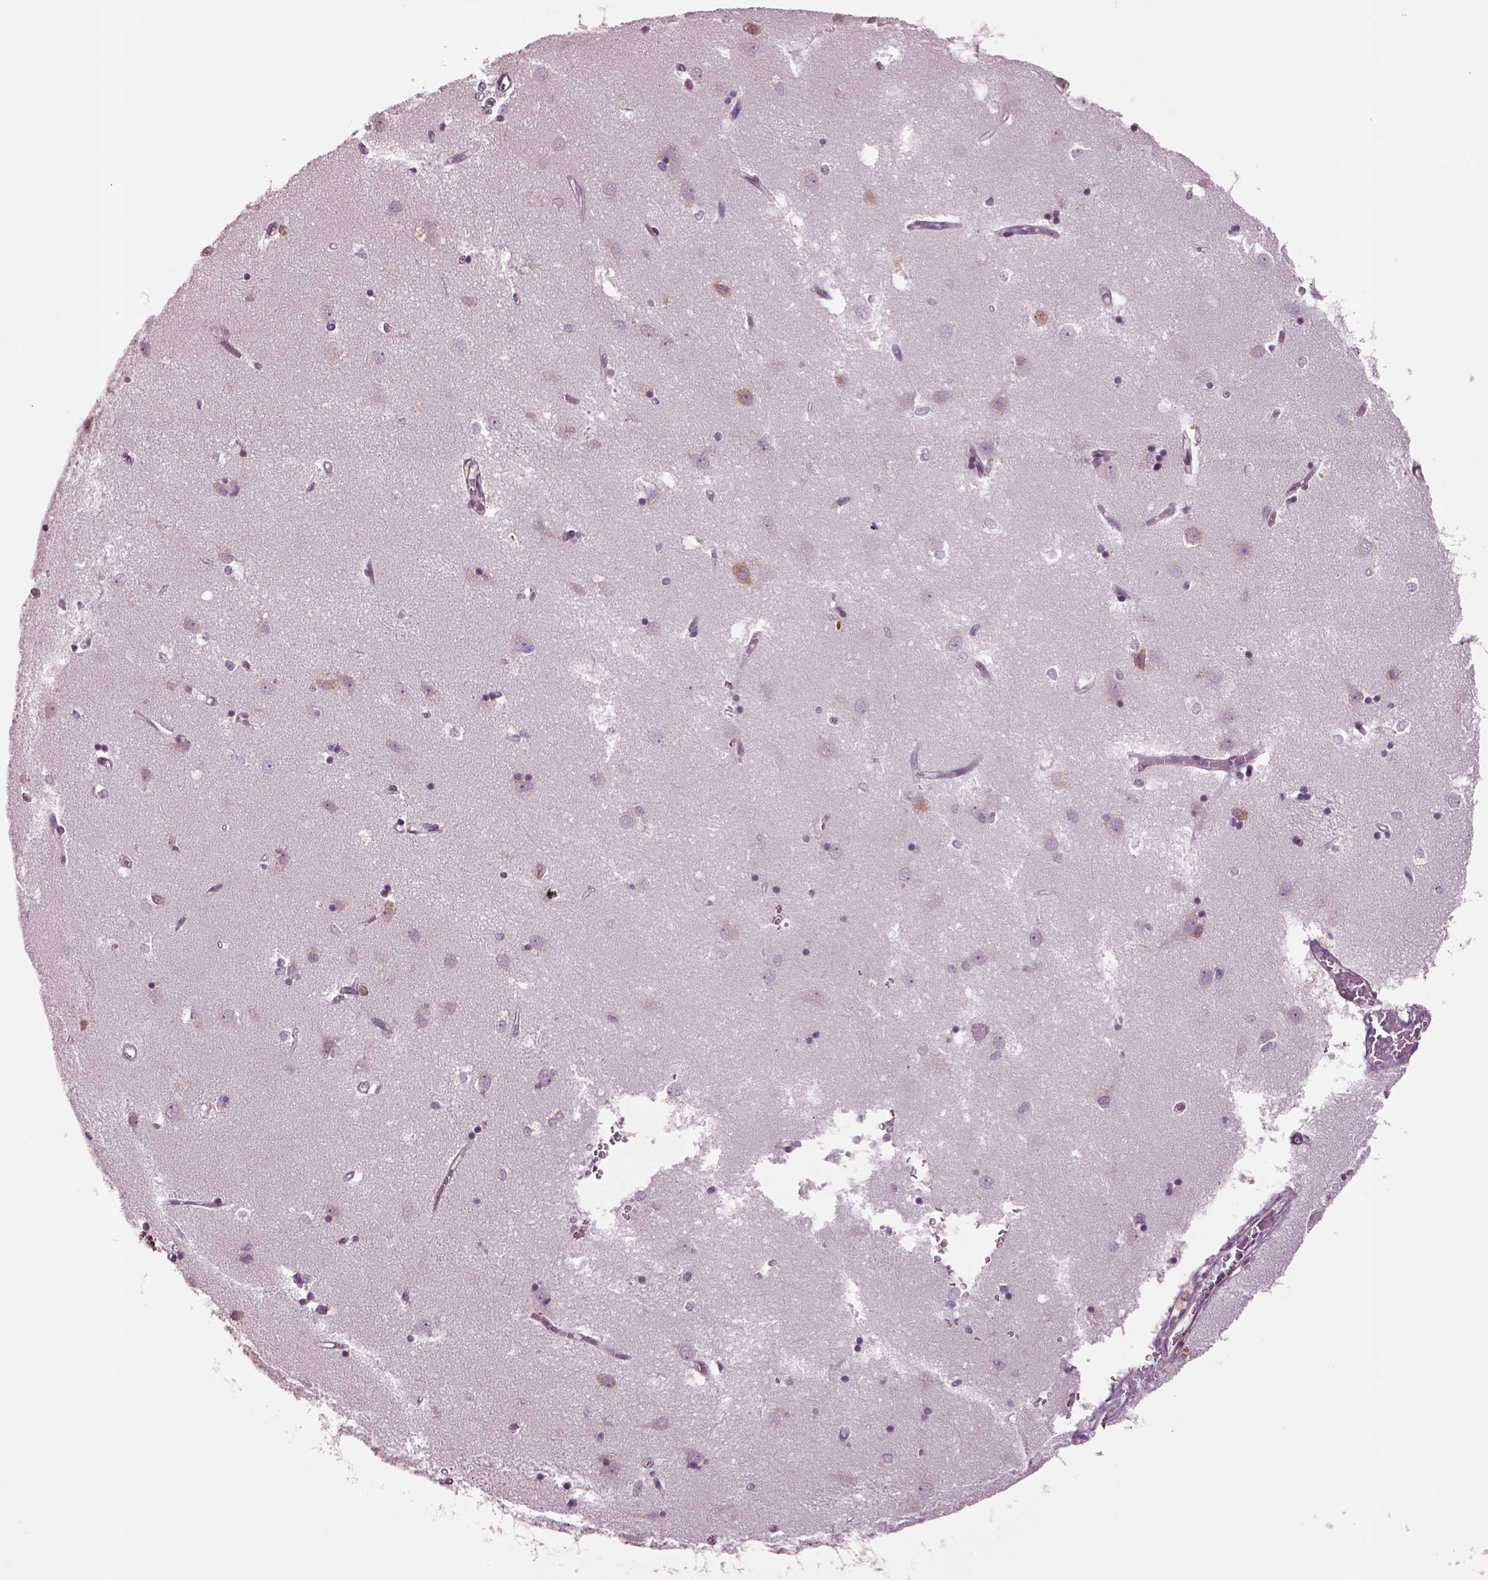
{"staining": {"intensity": "negative", "quantity": "none", "location": "none"}, "tissue": "caudate", "cell_type": "Glial cells", "image_type": "normal", "snomed": [{"axis": "morphology", "description": "Normal tissue, NOS"}, {"axis": "topography", "description": "Lateral ventricle wall"}], "caption": "Protein analysis of benign caudate reveals no significant expression in glial cells. (DAB immunohistochemistry with hematoxylin counter stain).", "gene": "SEC23A", "patient": {"sex": "male", "age": 54}}